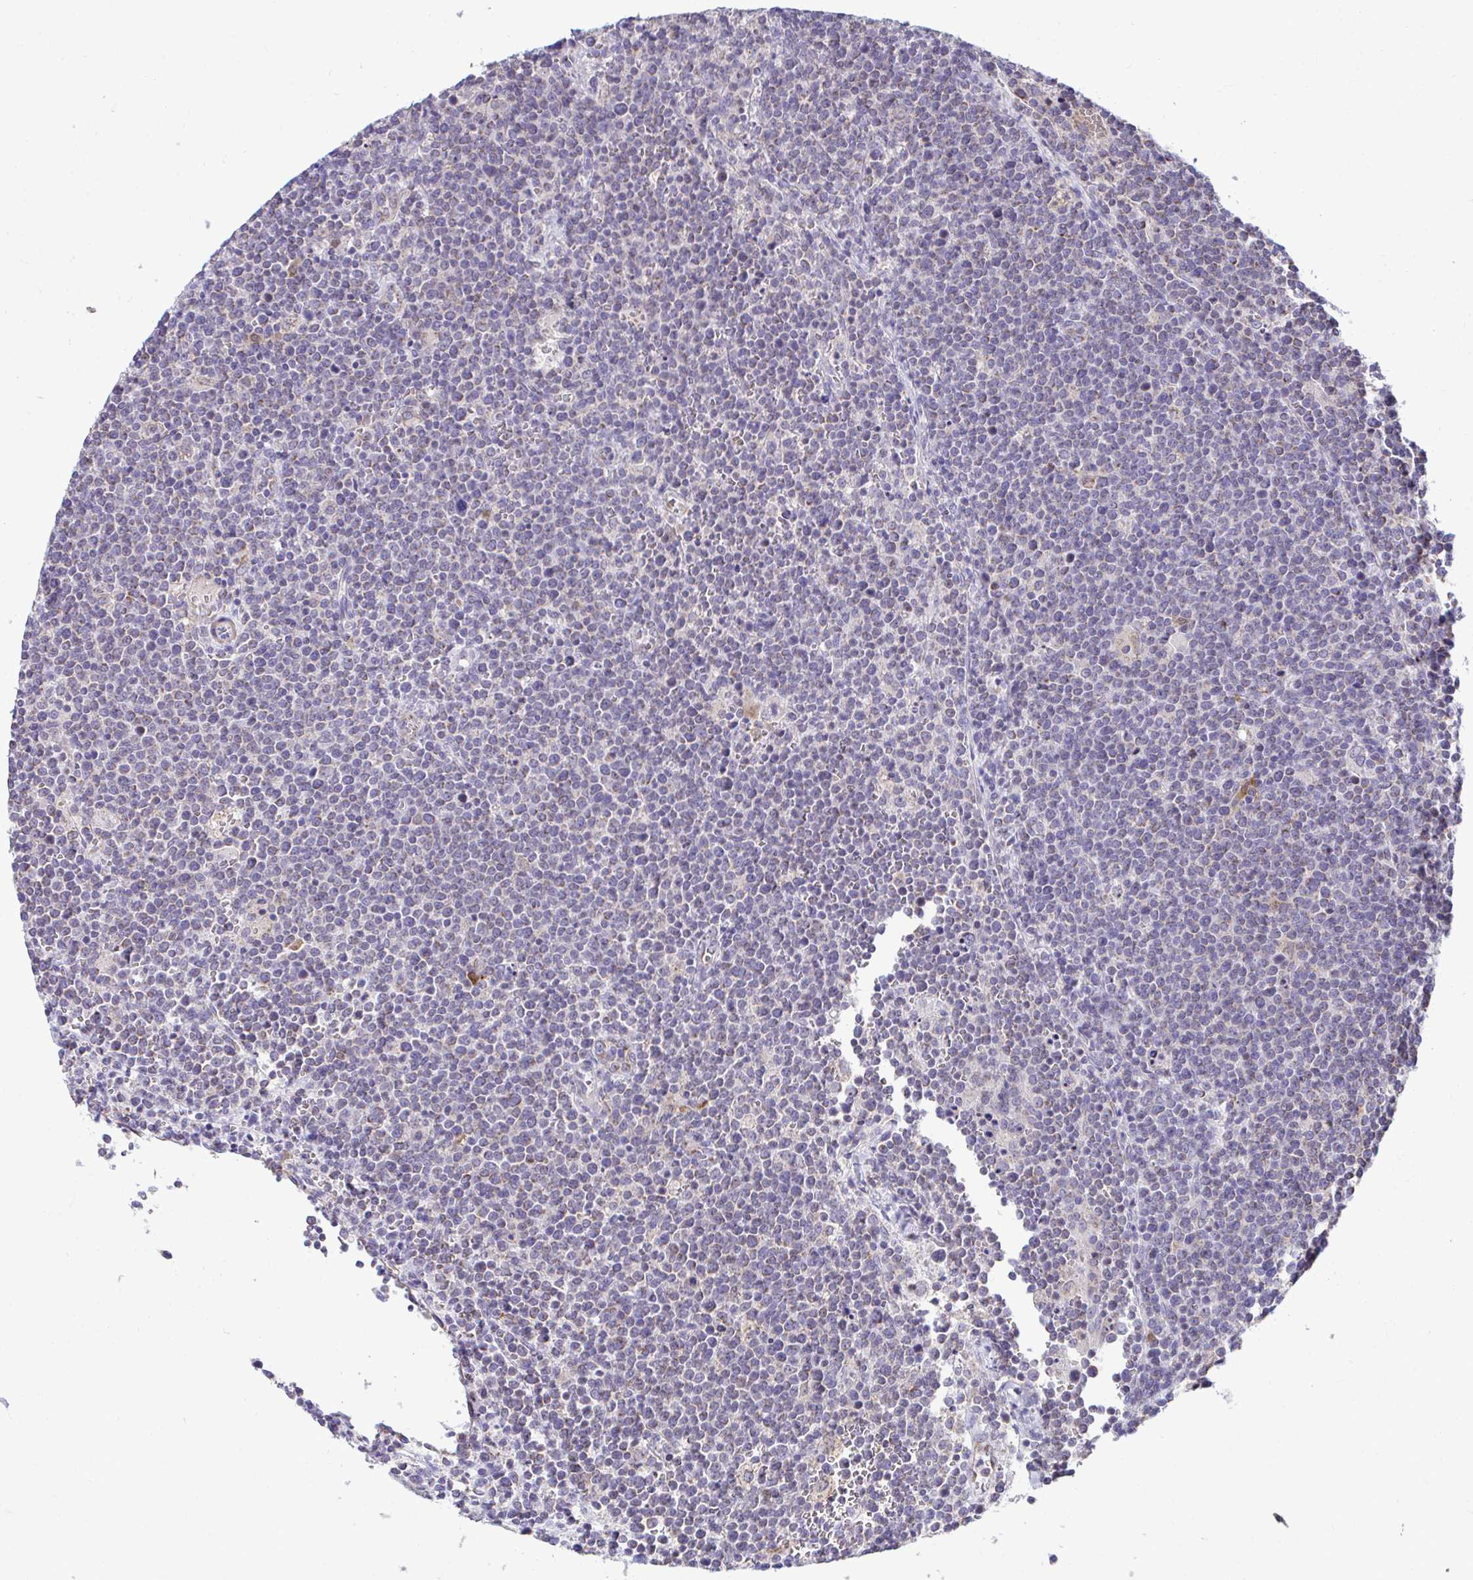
{"staining": {"intensity": "negative", "quantity": "none", "location": "none"}, "tissue": "lymphoma", "cell_type": "Tumor cells", "image_type": "cancer", "snomed": [{"axis": "morphology", "description": "Malignant lymphoma, non-Hodgkin's type, High grade"}, {"axis": "topography", "description": "Lymph node"}], "caption": "This micrograph is of lymphoma stained with IHC to label a protein in brown with the nuclei are counter-stained blue. There is no expression in tumor cells.", "gene": "SARS2", "patient": {"sex": "male", "age": 61}}